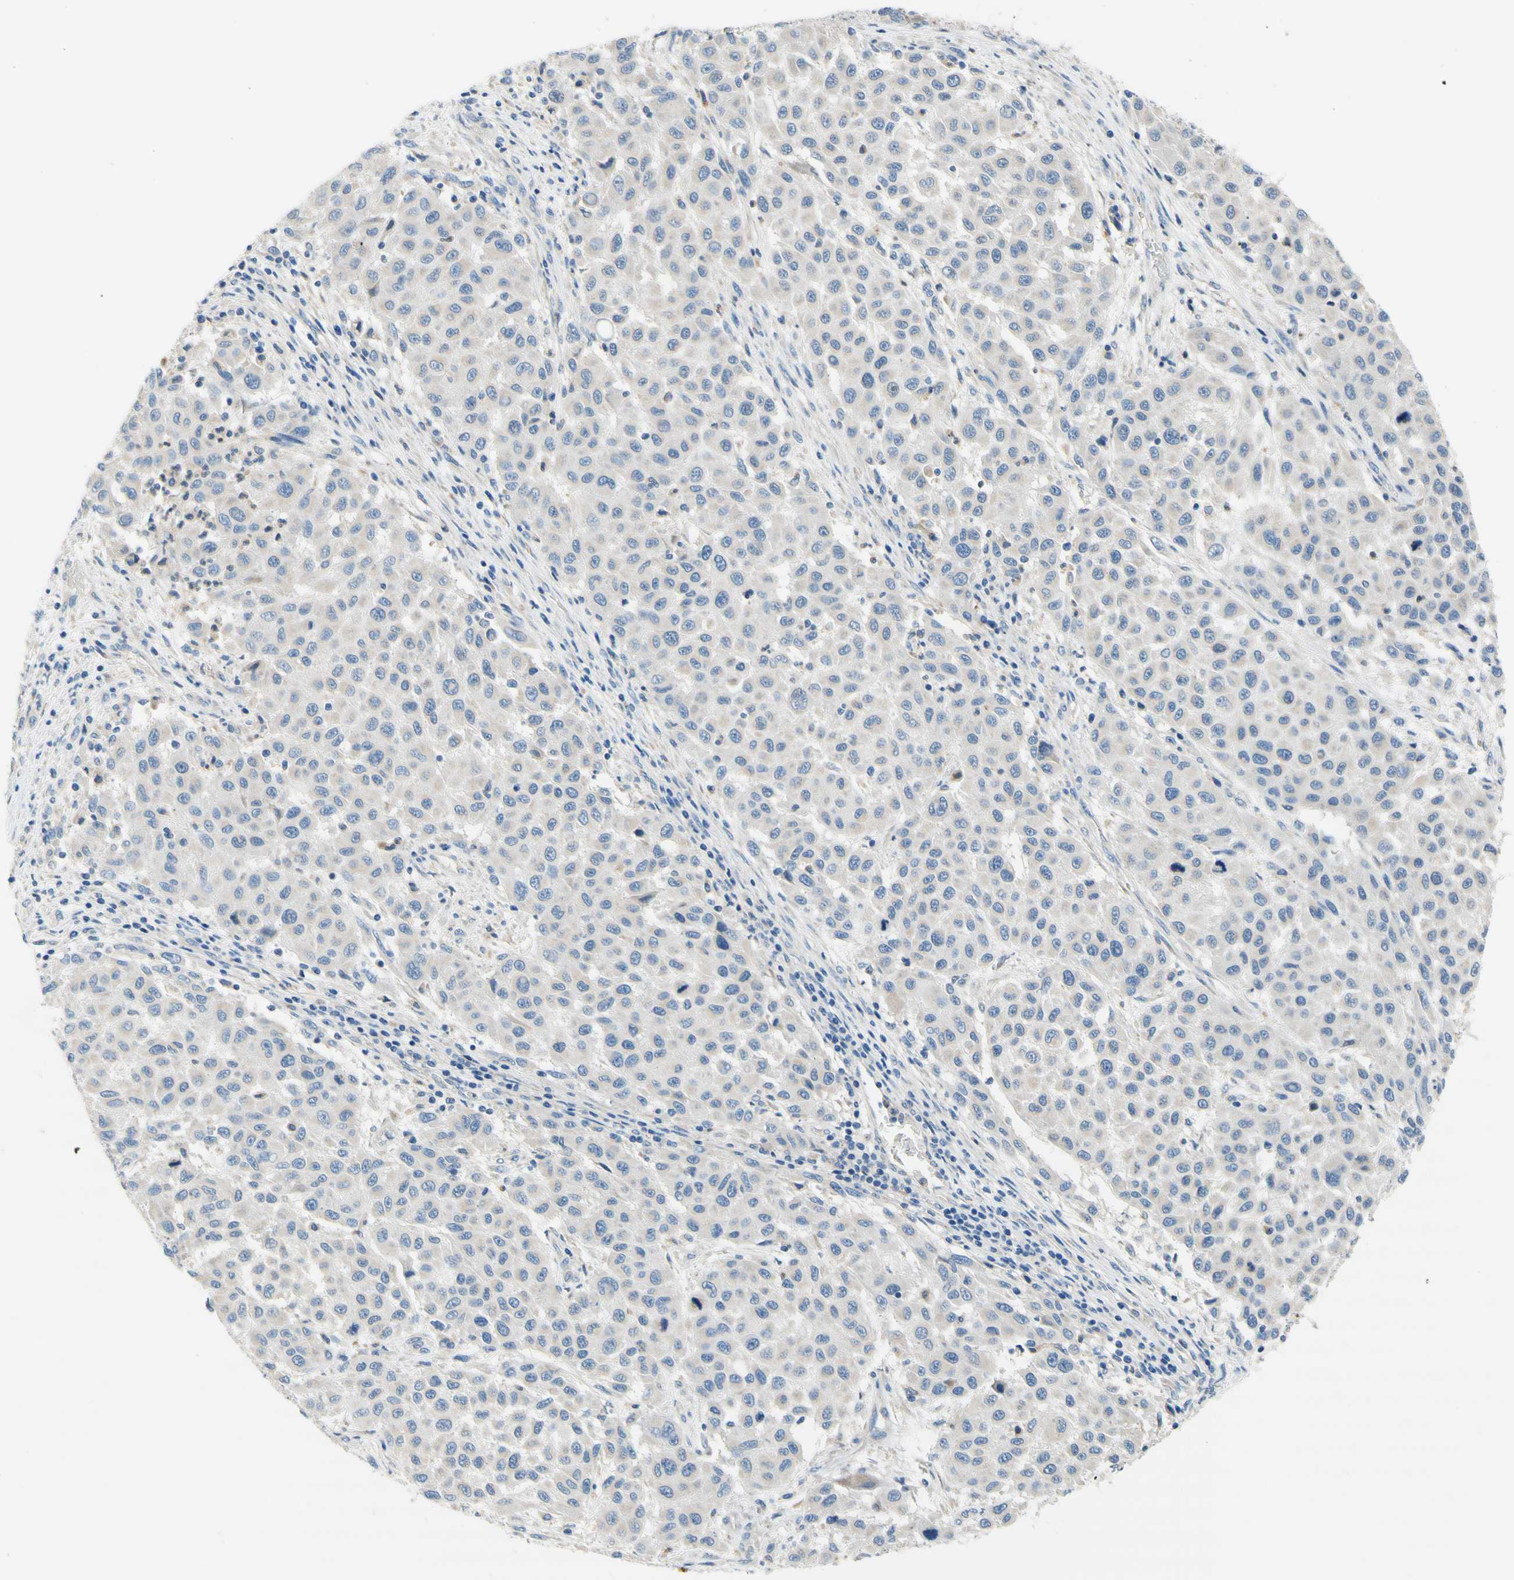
{"staining": {"intensity": "weak", "quantity": ">75%", "location": "cytoplasmic/membranous"}, "tissue": "melanoma", "cell_type": "Tumor cells", "image_type": "cancer", "snomed": [{"axis": "morphology", "description": "Malignant melanoma, Metastatic site"}, {"axis": "topography", "description": "Lymph node"}], "caption": "Protein expression analysis of malignant melanoma (metastatic site) demonstrates weak cytoplasmic/membranous staining in about >75% of tumor cells.", "gene": "F3", "patient": {"sex": "male", "age": 61}}